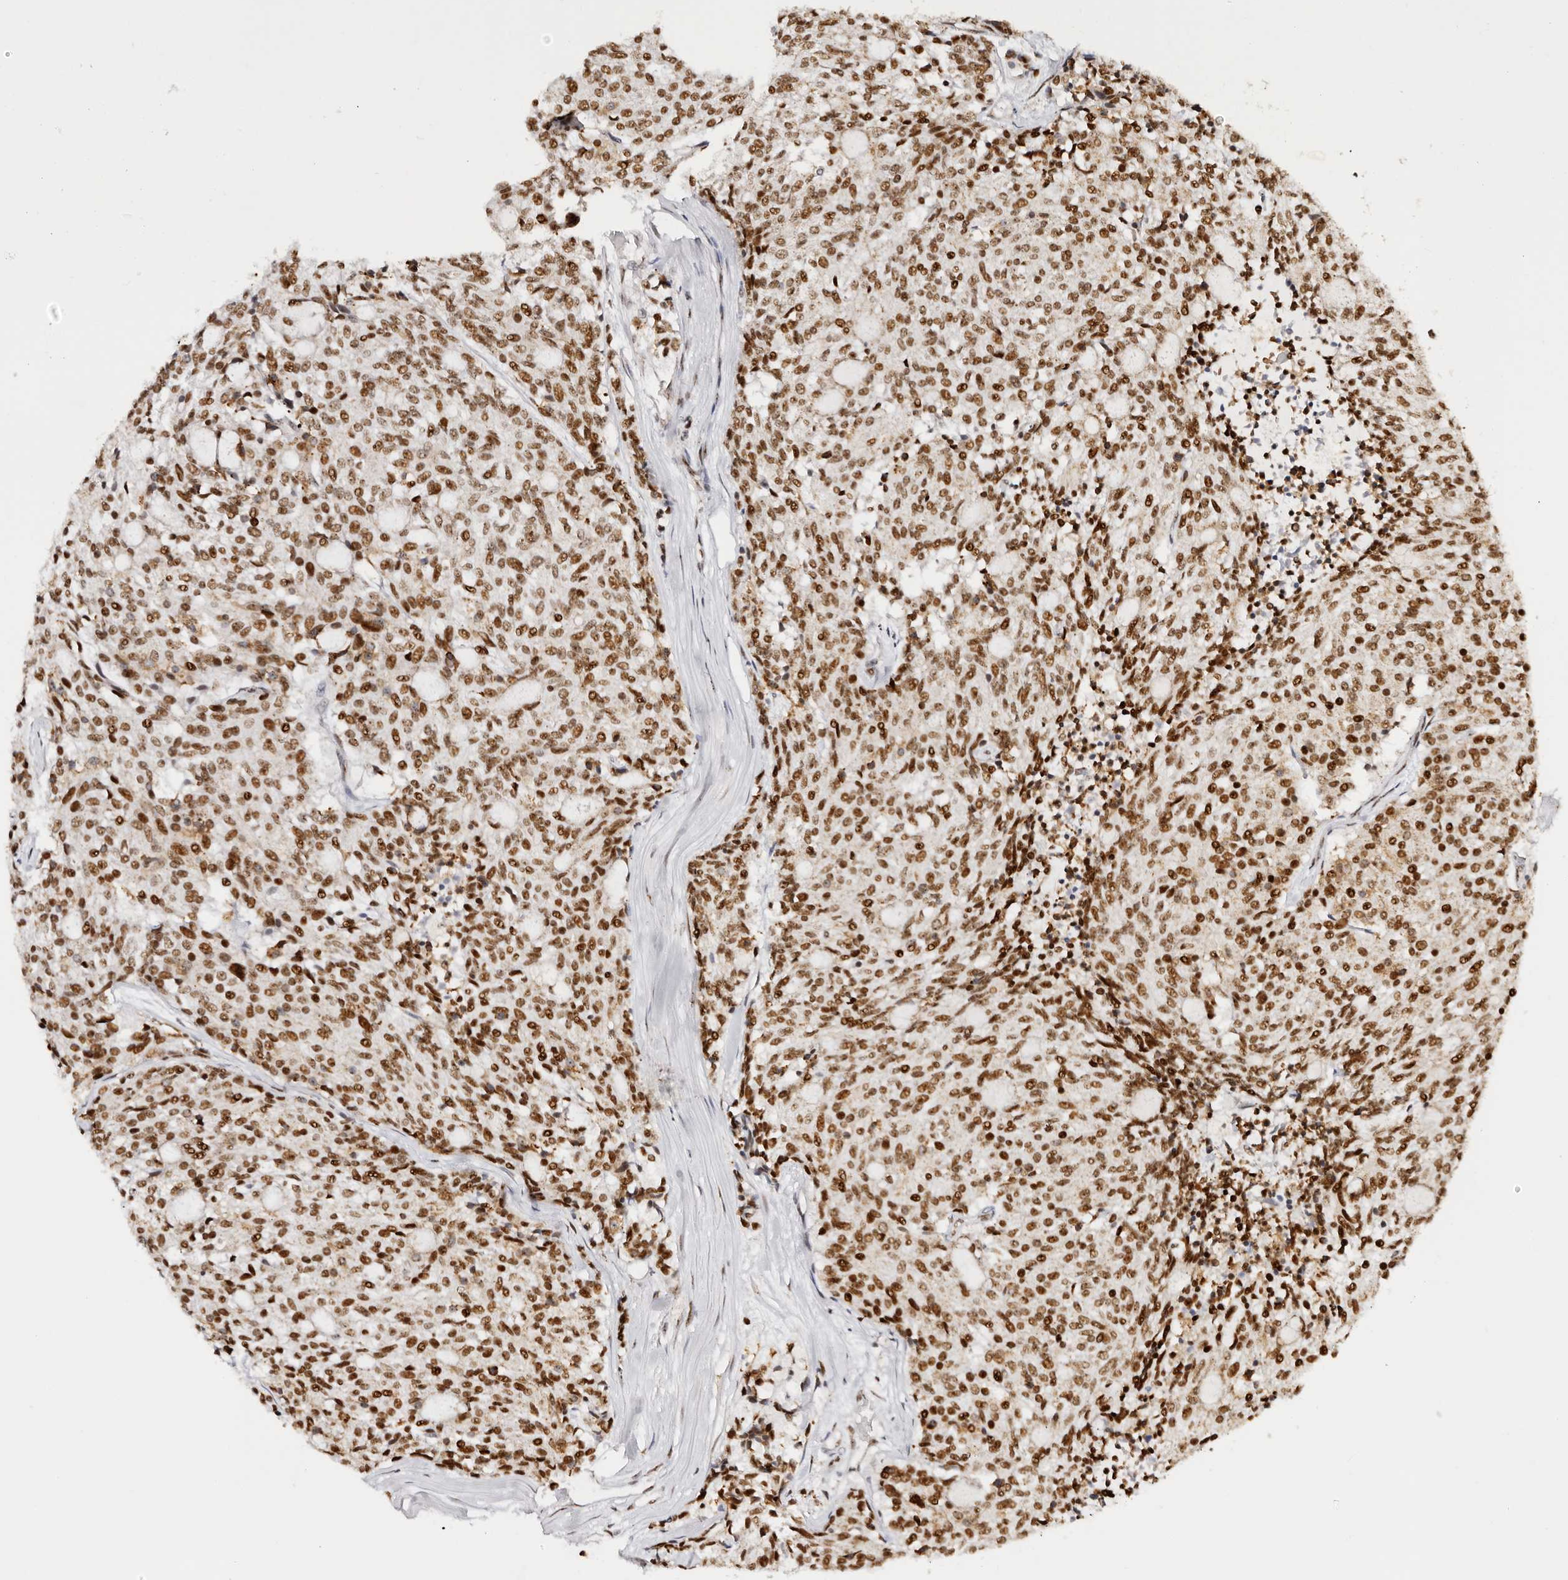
{"staining": {"intensity": "strong", "quantity": ">75%", "location": "nuclear"}, "tissue": "carcinoid", "cell_type": "Tumor cells", "image_type": "cancer", "snomed": [{"axis": "morphology", "description": "Carcinoid, malignant, NOS"}, {"axis": "topography", "description": "Pancreas"}], "caption": "Immunohistochemistry (IHC) histopathology image of carcinoid stained for a protein (brown), which exhibits high levels of strong nuclear positivity in approximately >75% of tumor cells.", "gene": "IQGAP3", "patient": {"sex": "female", "age": 54}}